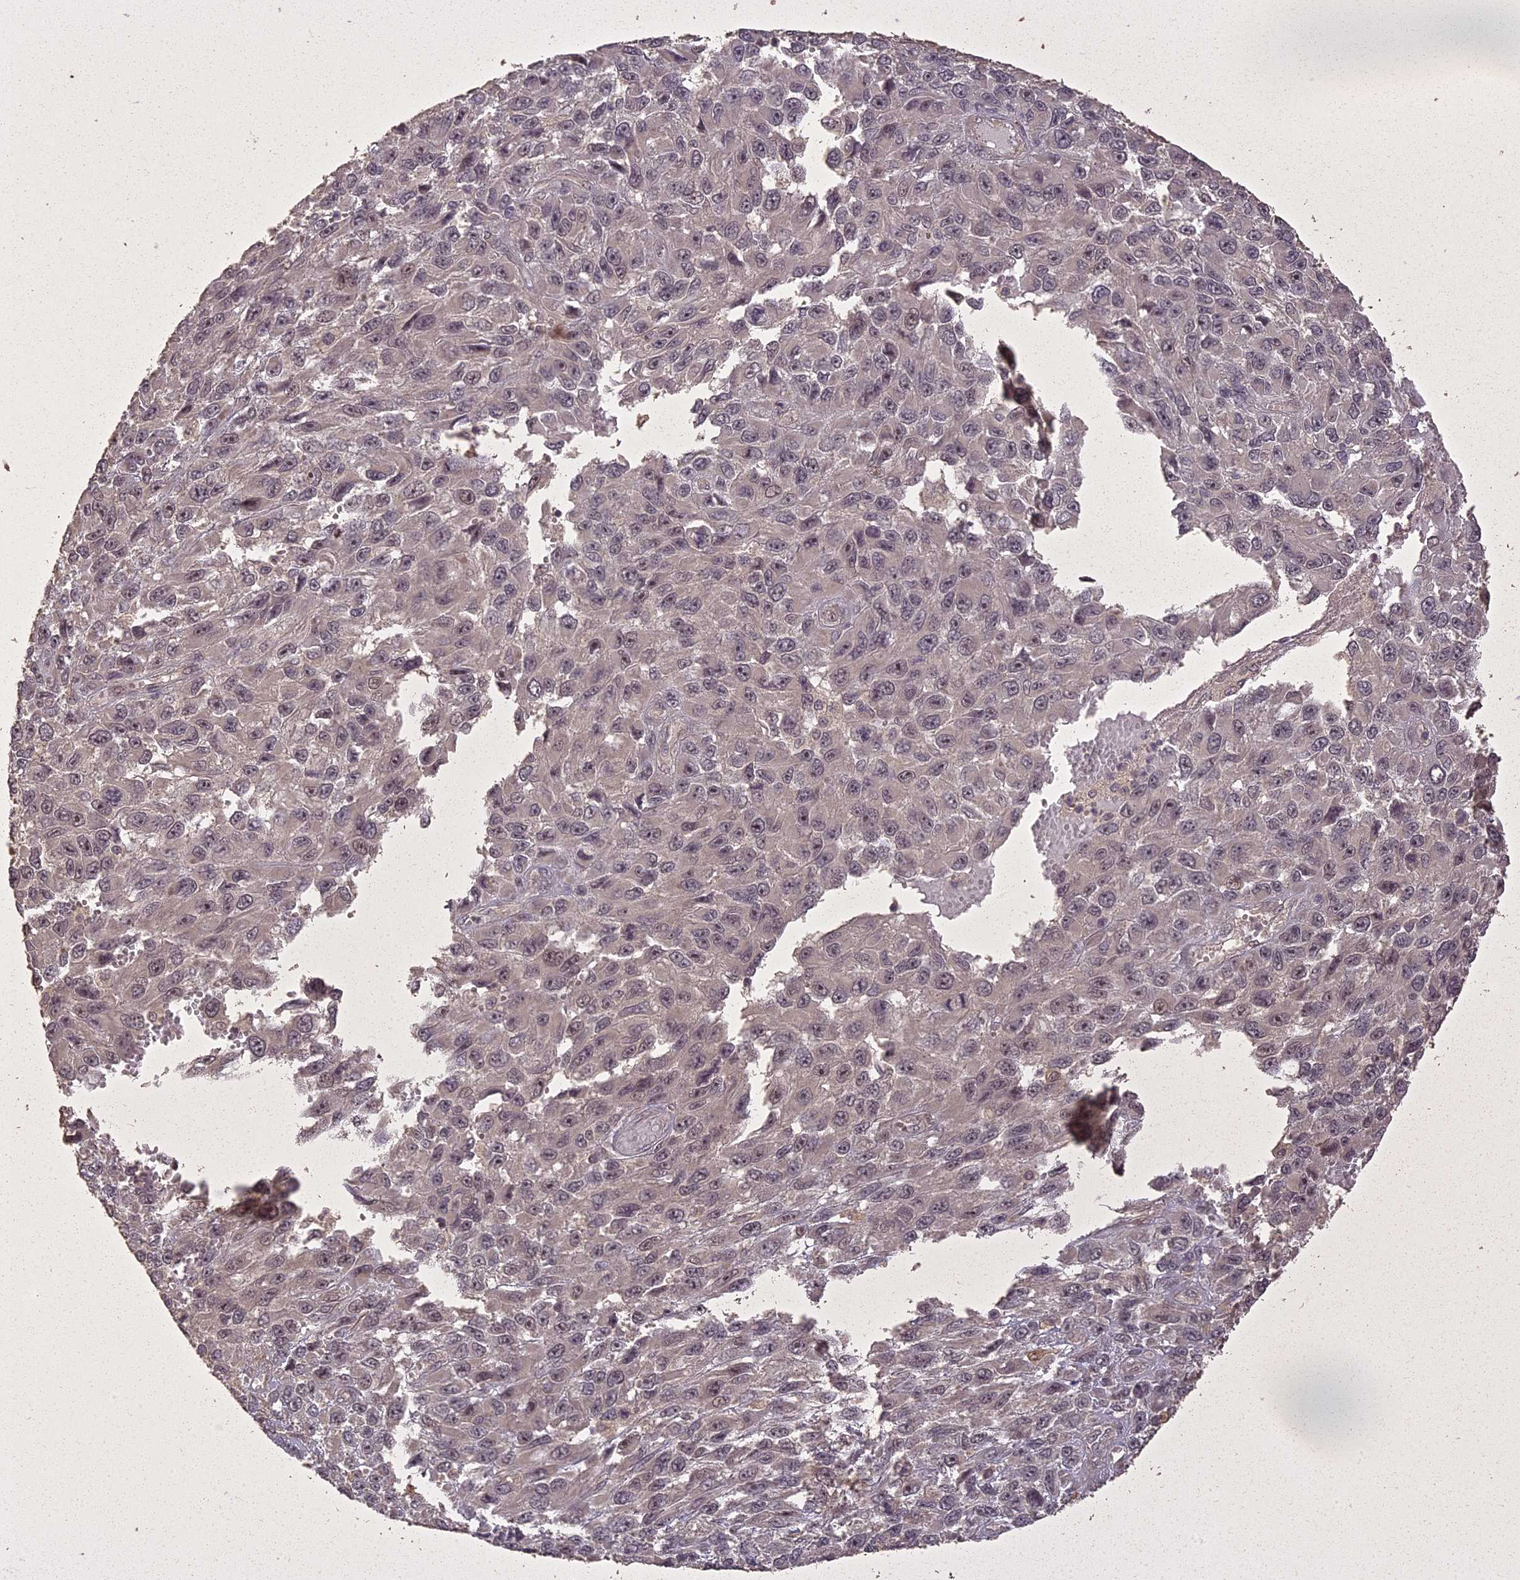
{"staining": {"intensity": "negative", "quantity": "none", "location": "none"}, "tissue": "melanoma", "cell_type": "Tumor cells", "image_type": "cancer", "snomed": [{"axis": "morphology", "description": "Normal tissue, NOS"}, {"axis": "morphology", "description": "Malignant melanoma, NOS"}, {"axis": "topography", "description": "Skin"}], "caption": "An image of melanoma stained for a protein reveals no brown staining in tumor cells.", "gene": "LIN37", "patient": {"sex": "female", "age": 96}}